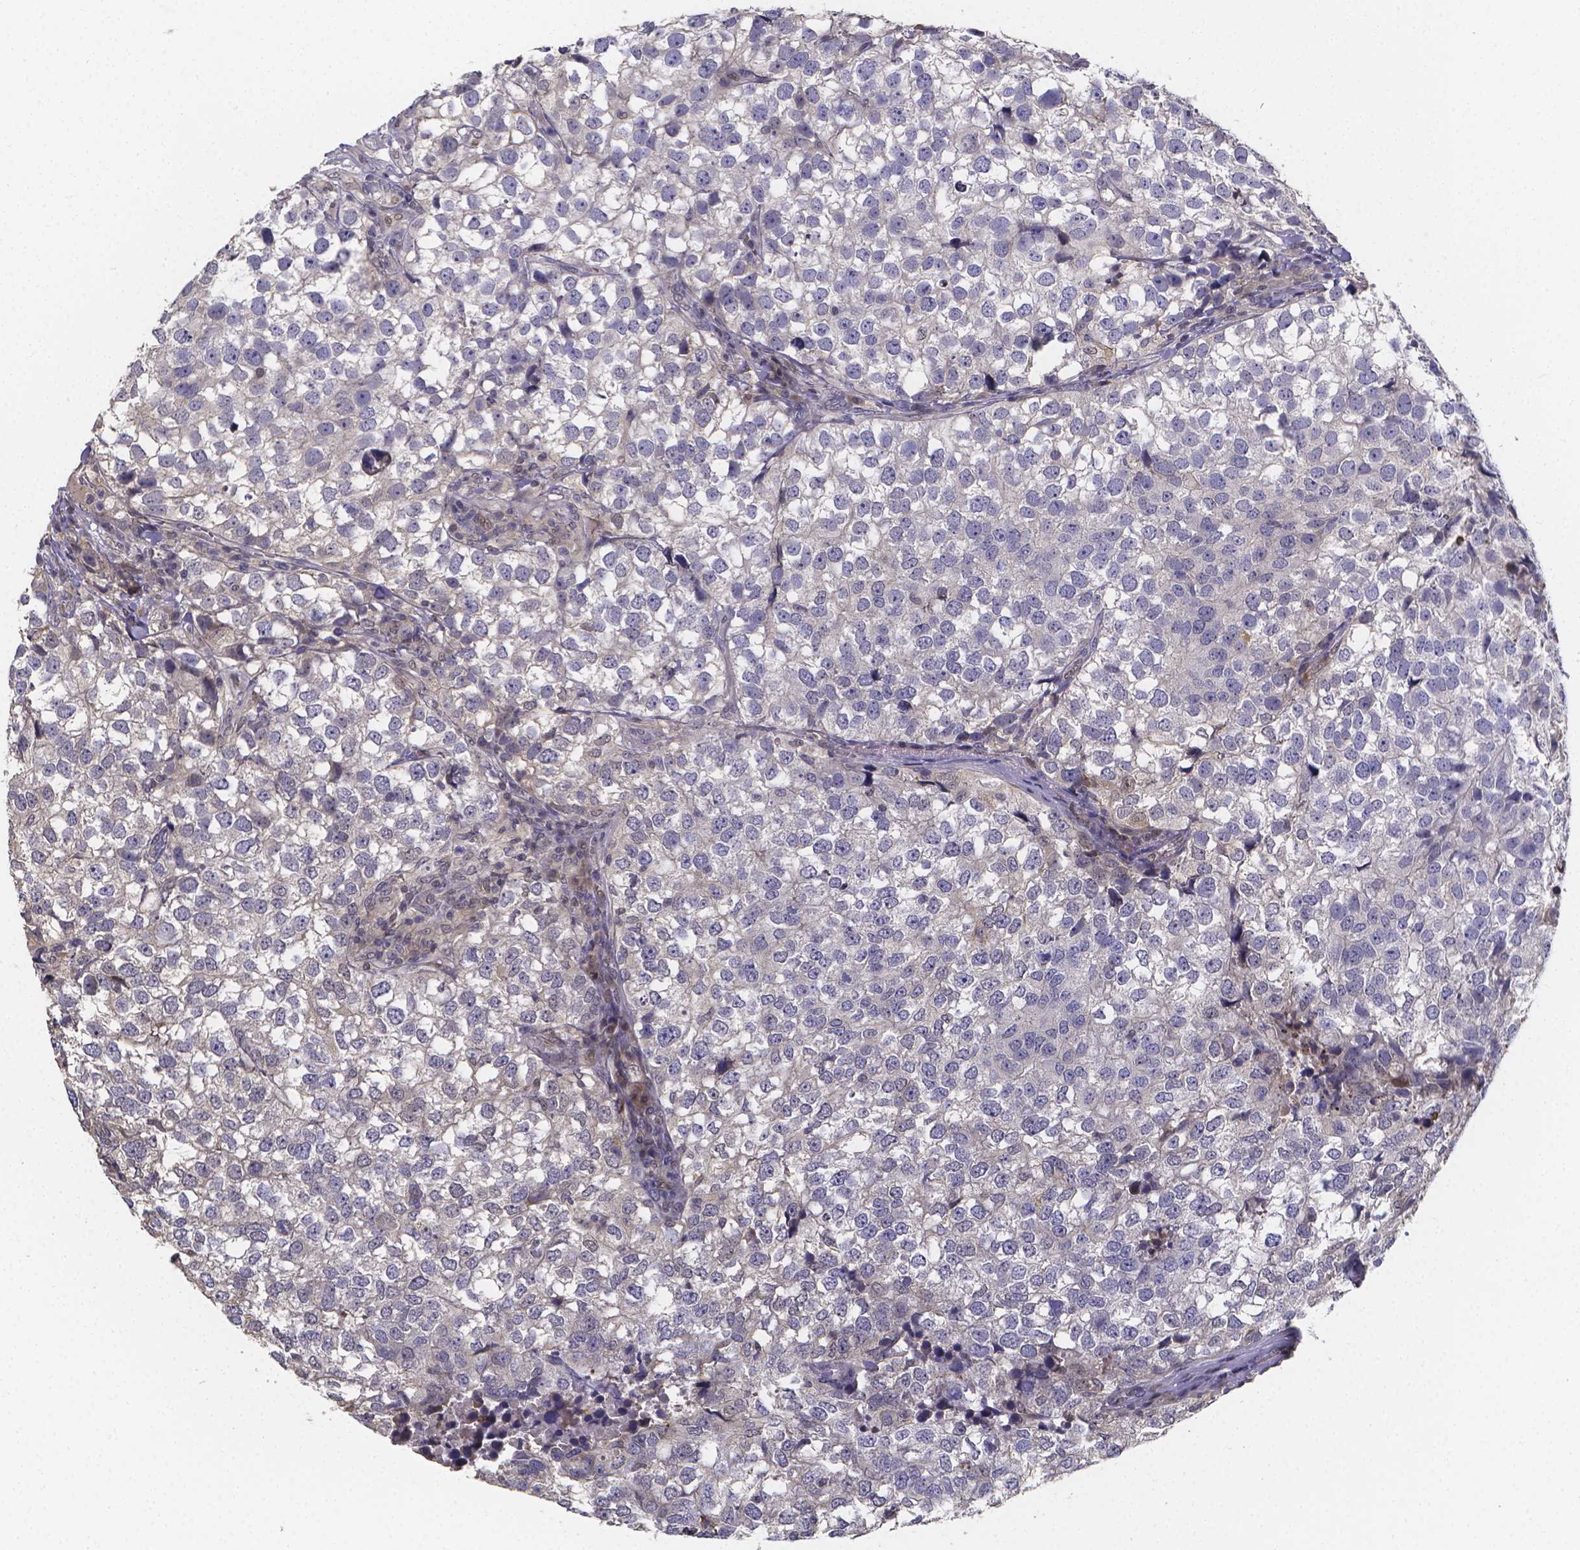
{"staining": {"intensity": "negative", "quantity": "none", "location": "none"}, "tissue": "breast cancer", "cell_type": "Tumor cells", "image_type": "cancer", "snomed": [{"axis": "morphology", "description": "Duct carcinoma"}, {"axis": "topography", "description": "Breast"}], "caption": "An image of human intraductal carcinoma (breast) is negative for staining in tumor cells.", "gene": "PAH", "patient": {"sex": "female", "age": 30}}